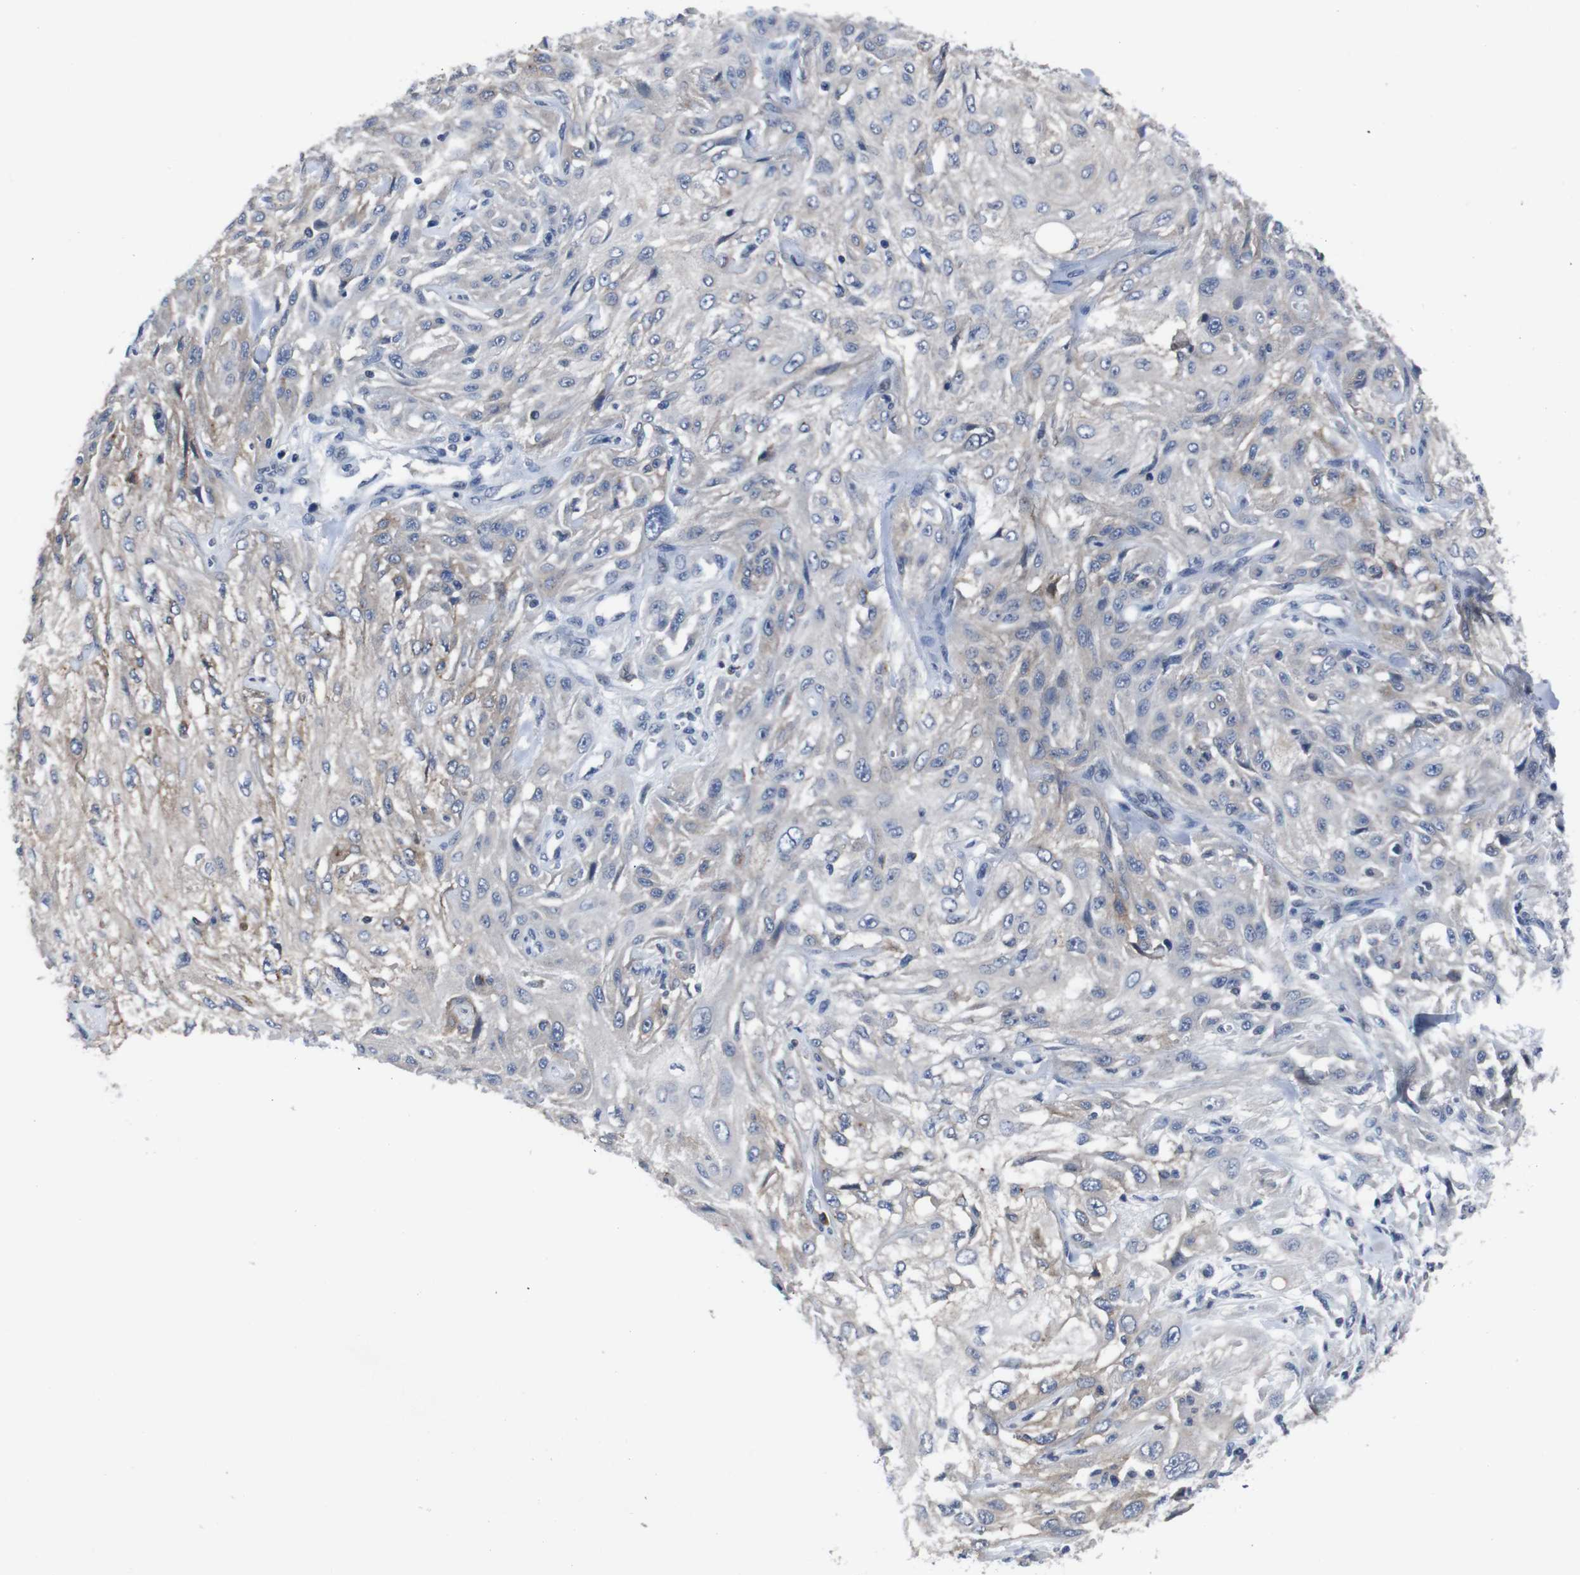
{"staining": {"intensity": "moderate", "quantity": "<25%", "location": "cytoplasmic/membranous"}, "tissue": "skin cancer", "cell_type": "Tumor cells", "image_type": "cancer", "snomed": [{"axis": "morphology", "description": "Squamous cell carcinoma, NOS"}, {"axis": "topography", "description": "Skin"}], "caption": "High-magnification brightfield microscopy of skin cancer stained with DAB (3,3'-diaminobenzidine) (brown) and counterstained with hematoxylin (blue). tumor cells exhibit moderate cytoplasmic/membranous expression is identified in about<25% of cells. Immunohistochemistry (ihc) stains the protein in brown and the nuclei are stained blue.", "gene": "SEMA4B", "patient": {"sex": "male", "age": 75}}